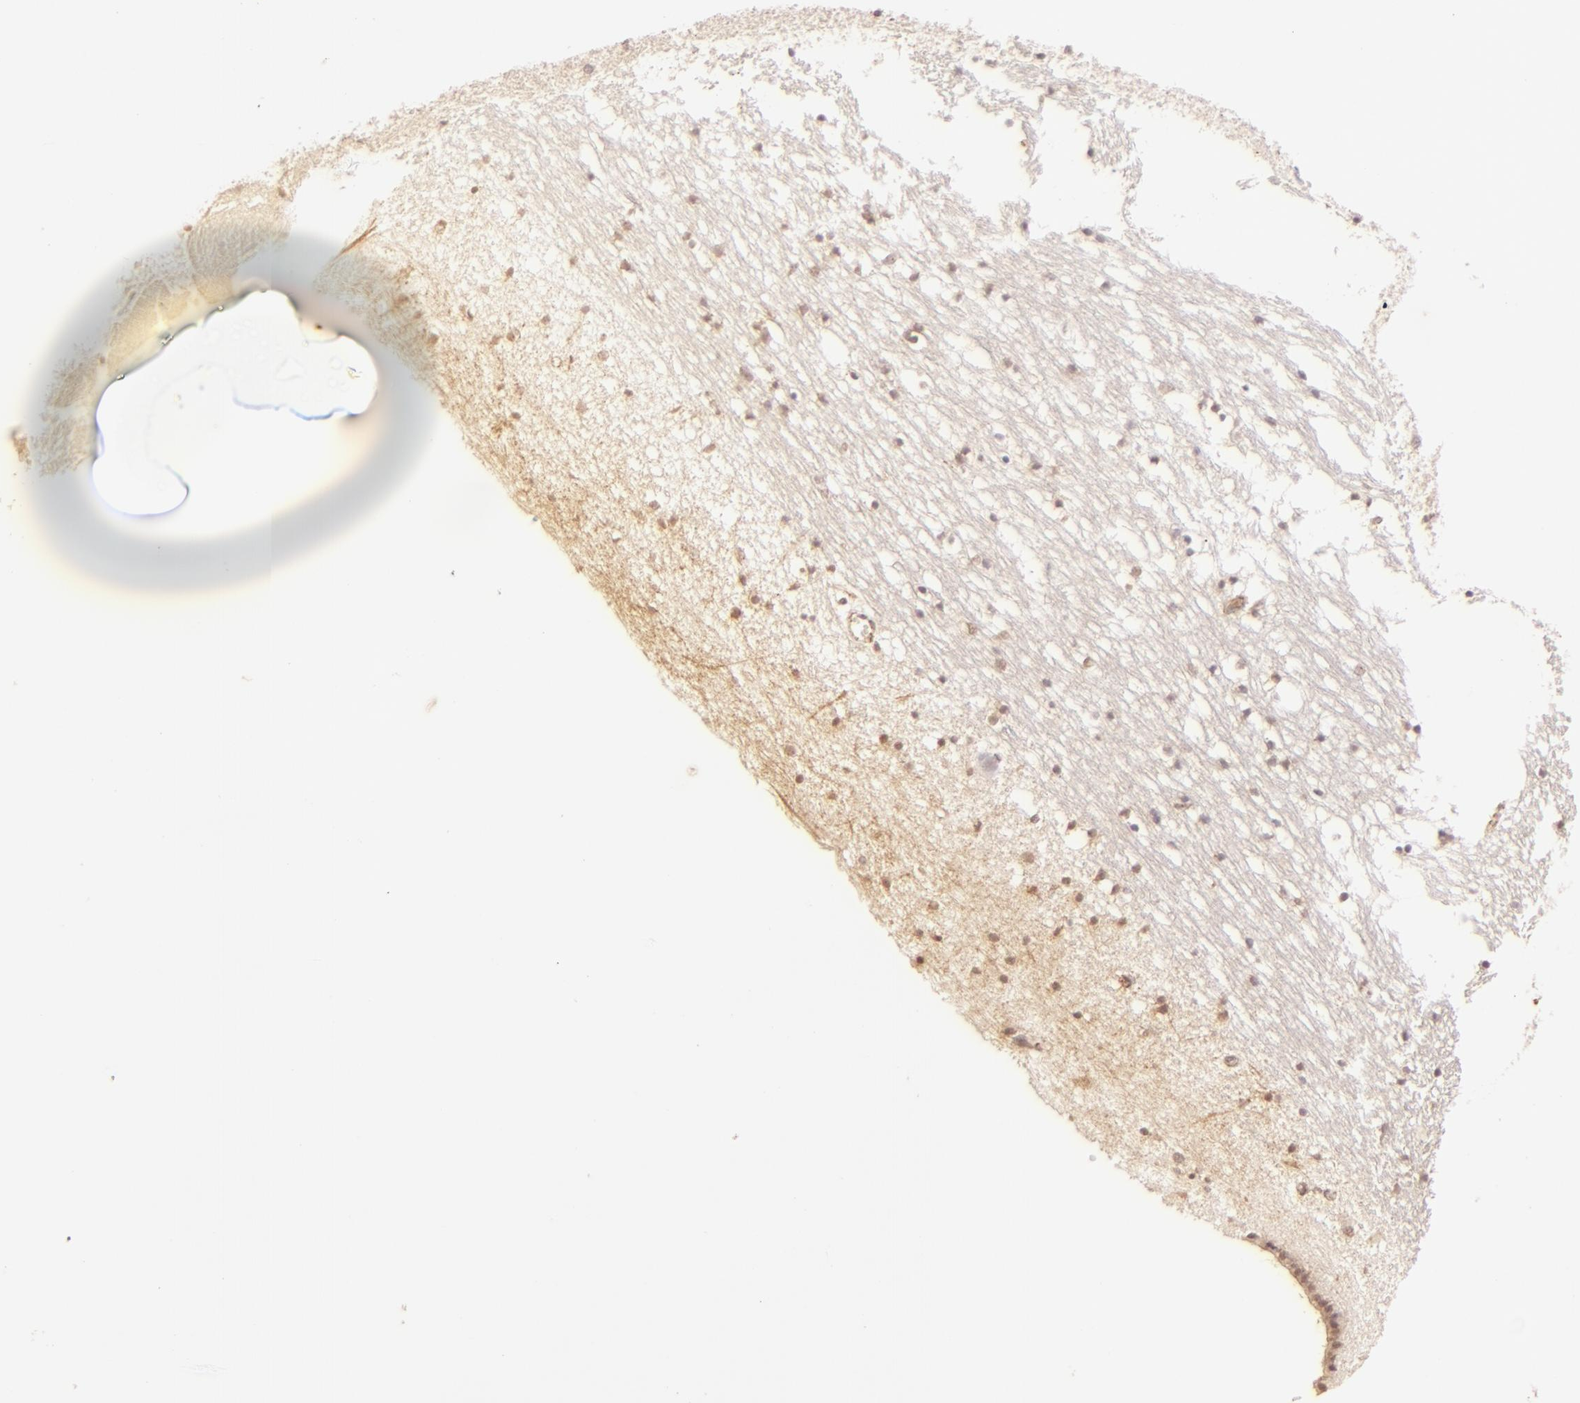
{"staining": {"intensity": "negative", "quantity": "none", "location": "none"}, "tissue": "caudate", "cell_type": "Glial cells", "image_type": "normal", "snomed": [{"axis": "morphology", "description": "Normal tissue, NOS"}, {"axis": "topography", "description": "Lateral ventricle wall"}], "caption": "DAB immunohistochemical staining of normal caudate reveals no significant expression in glial cells. (DAB (3,3'-diaminobenzidine) IHC with hematoxylin counter stain).", "gene": "CLDN1", "patient": {"sex": "male", "age": 45}}